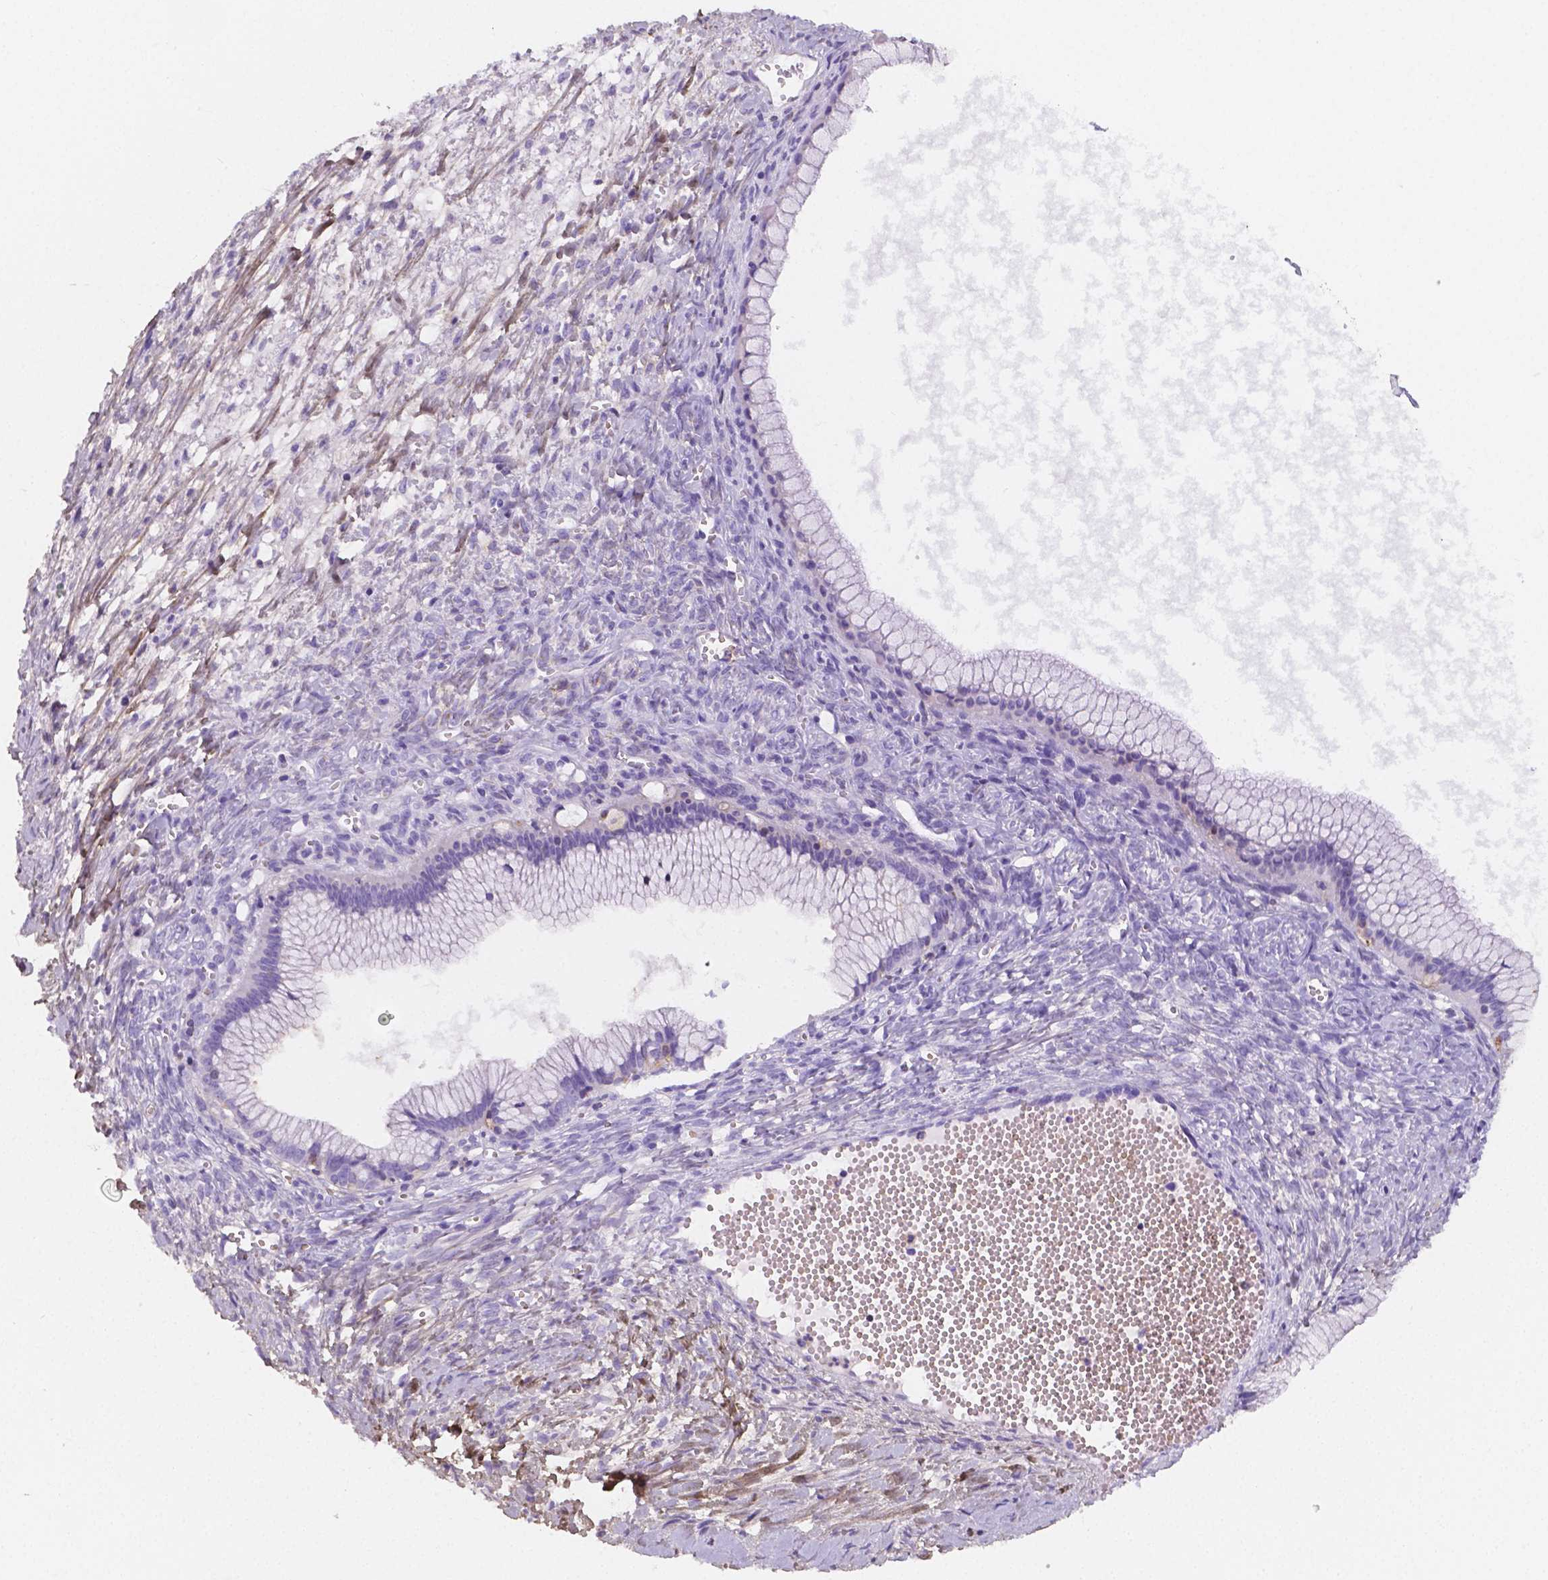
{"staining": {"intensity": "negative", "quantity": "none", "location": "none"}, "tissue": "ovarian cancer", "cell_type": "Tumor cells", "image_type": "cancer", "snomed": [{"axis": "morphology", "description": "Cystadenocarcinoma, mucinous, NOS"}, {"axis": "topography", "description": "Ovary"}], "caption": "Immunohistochemical staining of human ovarian mucinous cystadenocarcinoma exhibits no significant staining in tumor cells. (DAB IHC with hematoxylin counter stain).", "gene": "GABRD", "patient": {"sex": "female", "age": 41}}